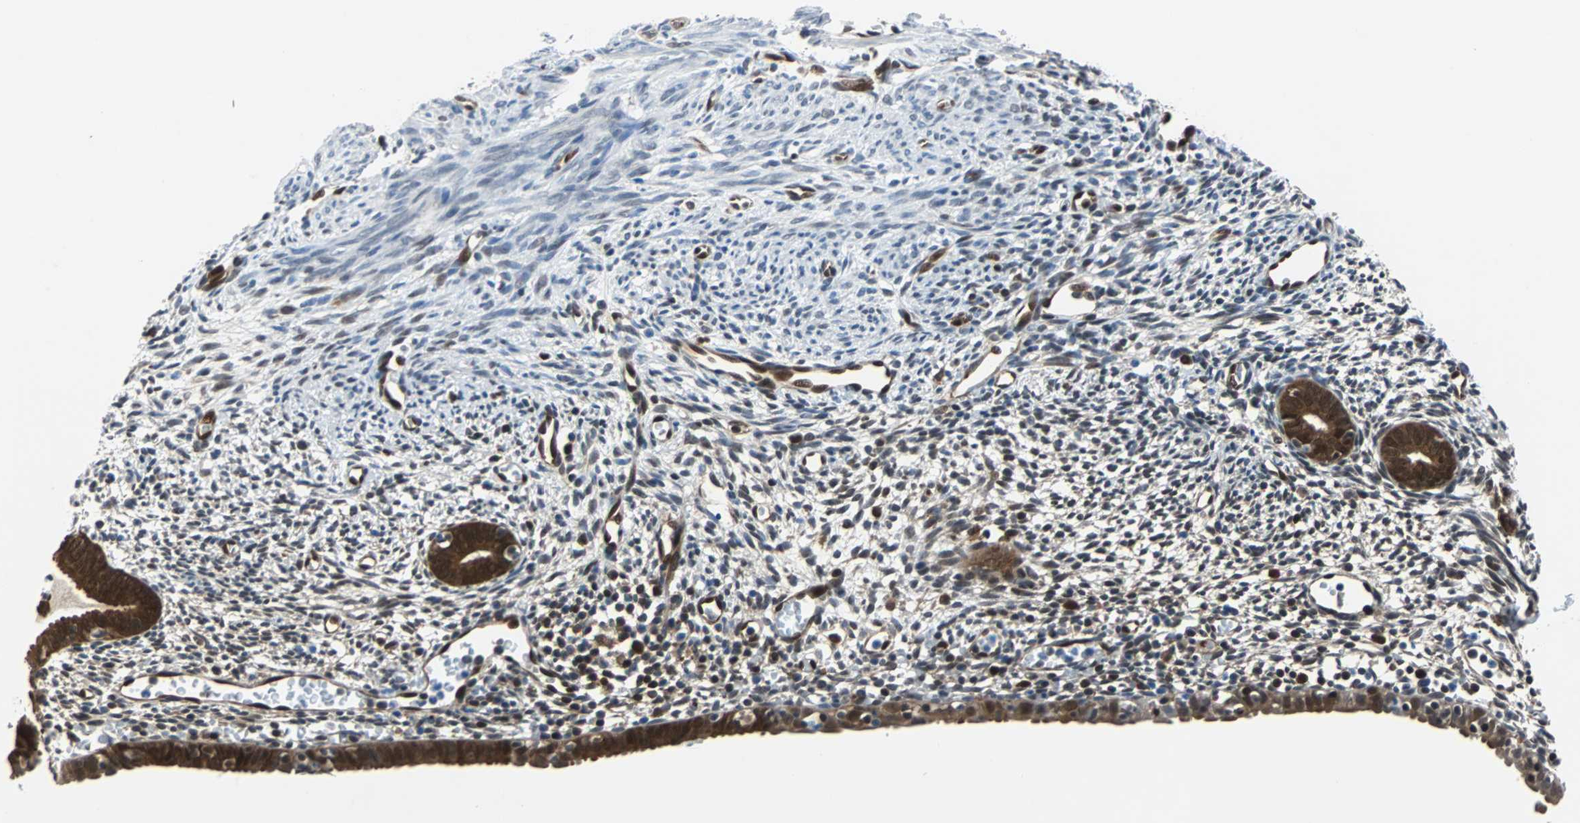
{"staining": {"intensity": "moderate", "quantity": "25%-75%", "location": "nuclear"}, "tissue": "endometrium", "cell_type": "Cells in endometrial stroma", "image_type": "normal", "snomed": [{"axis": "morphology", "description": "Normal tissue, NOS"}, {"axis": "morphology", "description": "Atrophy, NOS"}, {"axis": "topography", "description": "Uterus"}, {"axis": "topography", "description": "Endometrium"}], "caption": "The image reveals a brown stain indicating the presence of a protein in the nuclear of cells in endometrial stroma in endometrium. Using DAB (brown) and hematoxylin (blue) stains, captured at high magnification using brightfield microscopy.", "gene": "MAP2K6", "patient": {"sex": "female", "age": 68}}